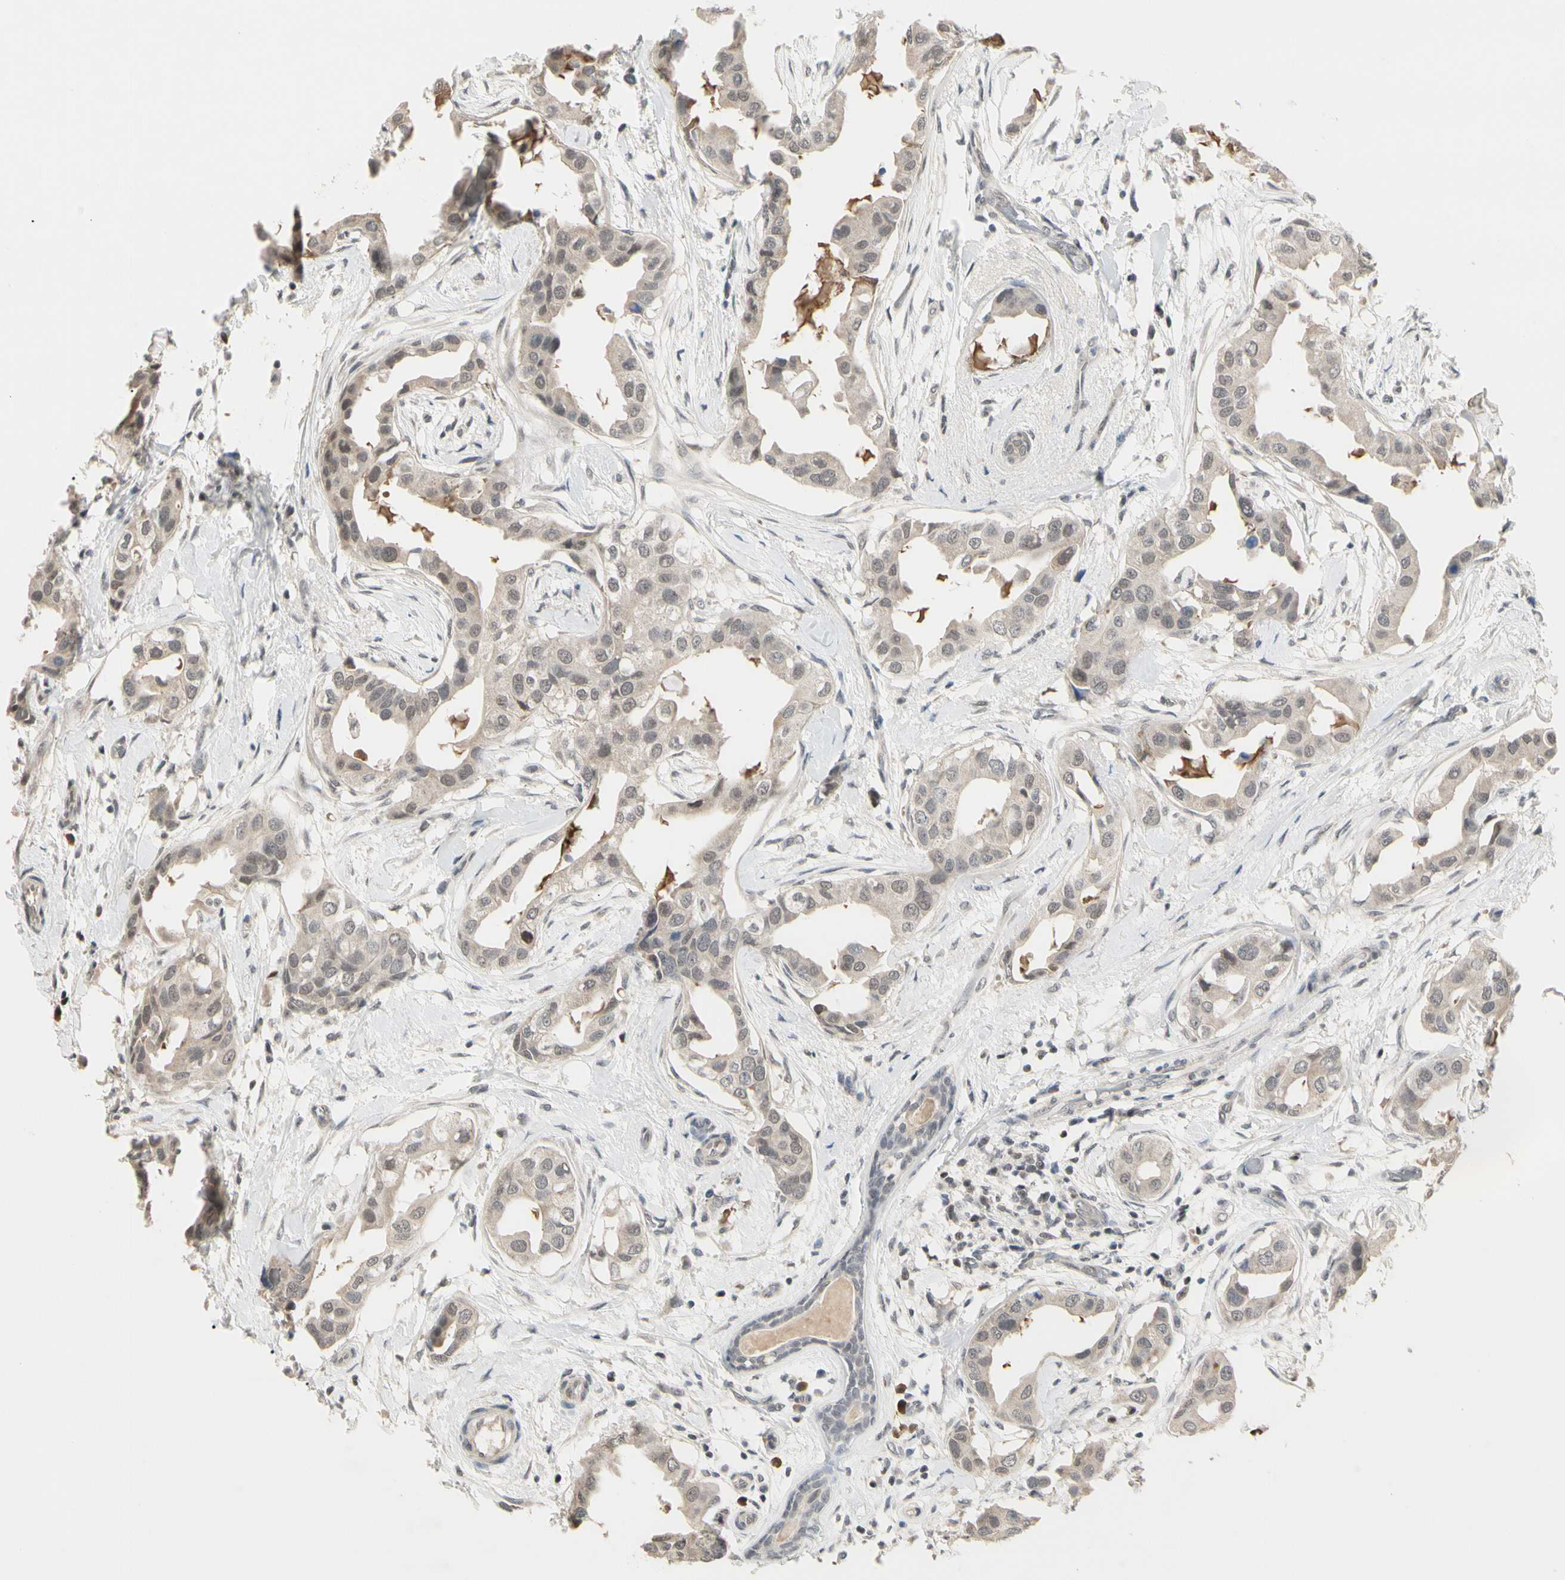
{"staining": {"intensity": "negative", "quantity": "none", "location": "none"}, "tissue": "breast cancer", "cell_type": "Tumor cells", "image_type": "cancer", "snomed": [{"axis": "morphology", "description": "Duct carcinoma"}, {"axis": "topography", "description": "Breast"}], "caption": "Immunohistochemistry micrograph of neoplastic tissue: human breast infiltrating ductal carcinoma stained with DAB (3,3'-diaminobenzidine) displays no significant protein positivity in tumor cells.", "gene": "GREM1", "patient": {"sex": "female", "age": 40}}